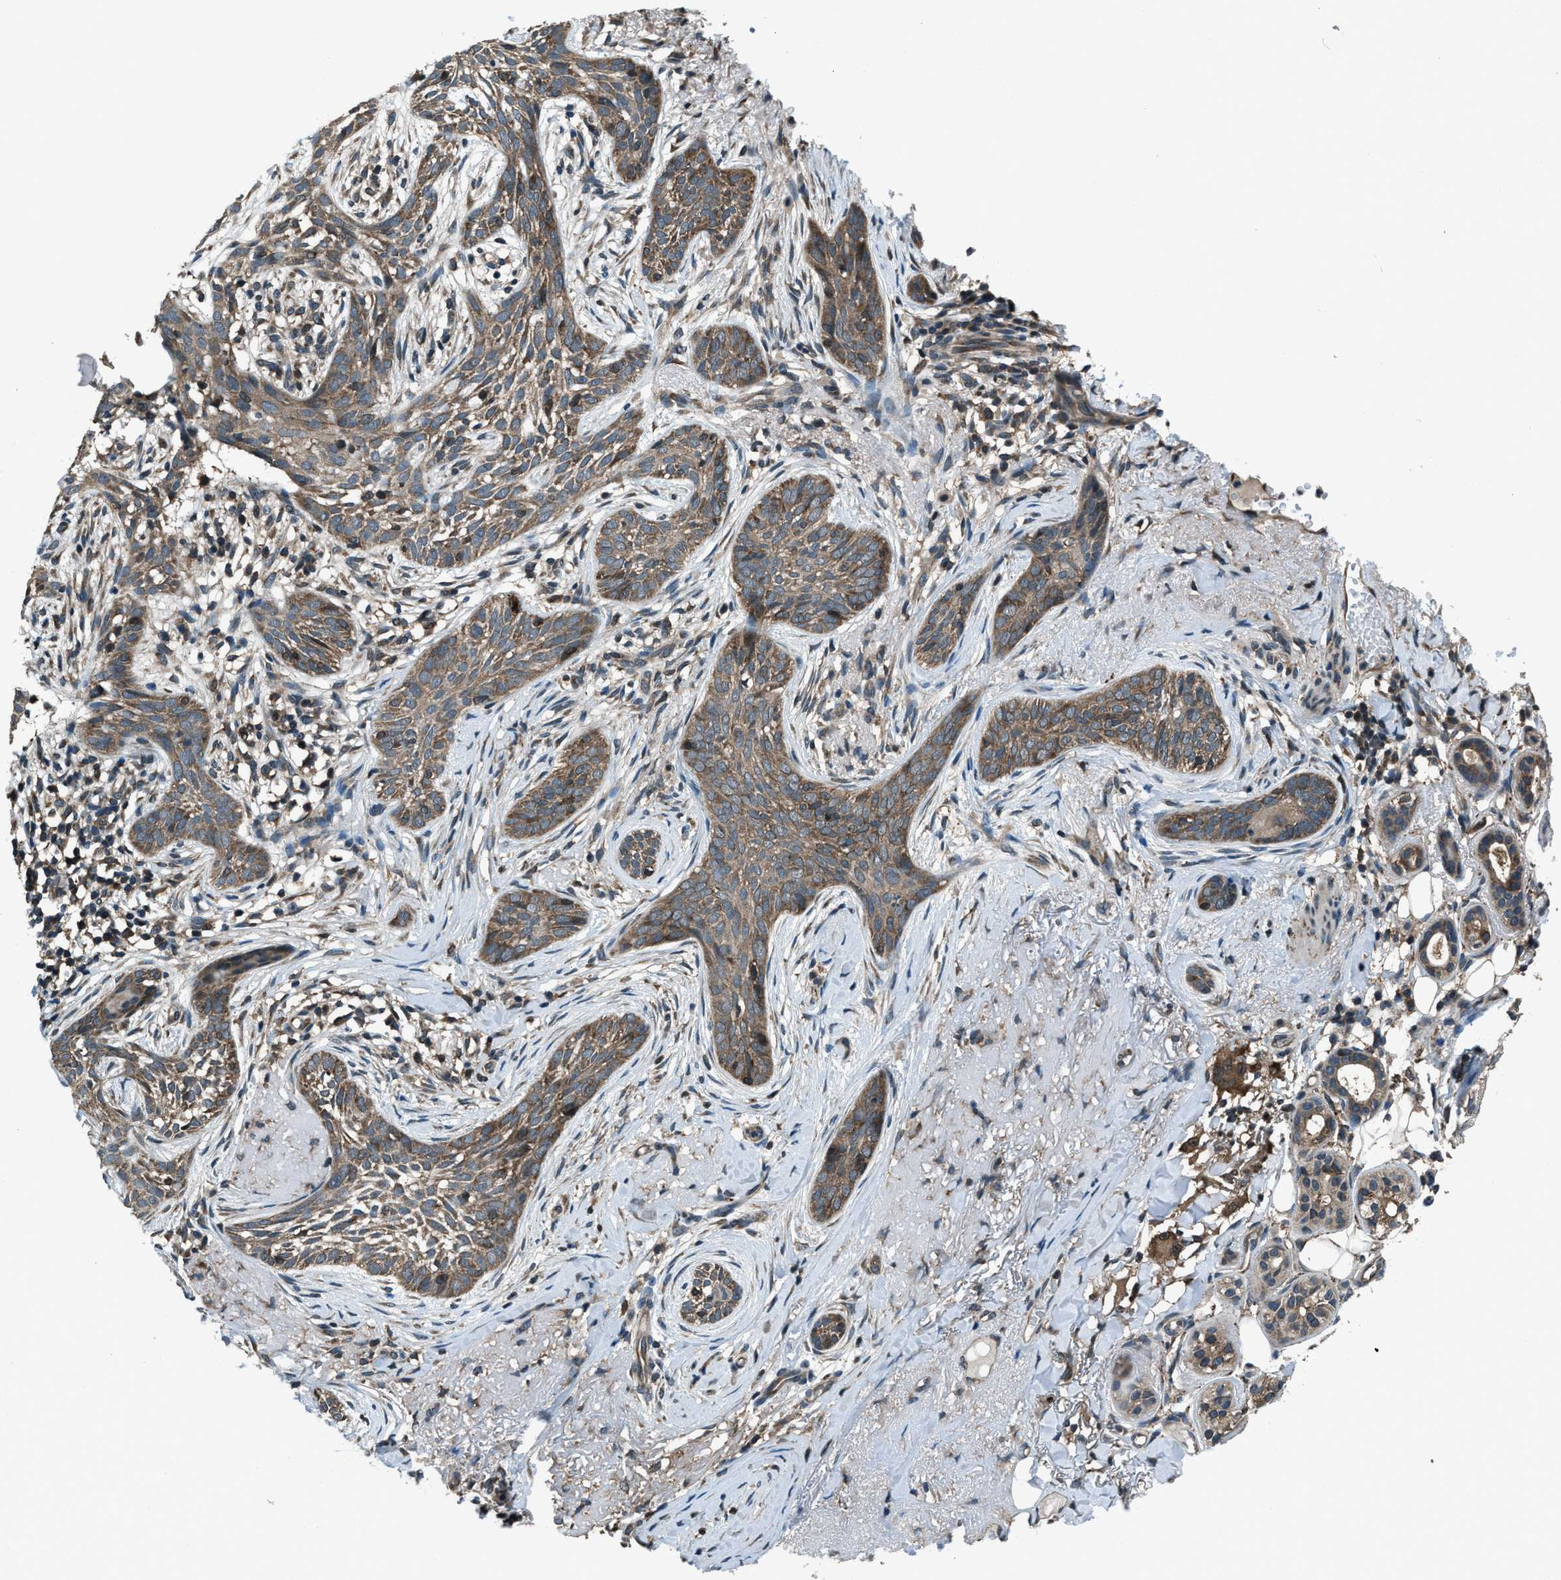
{"staining": {"intensity": "weak", "quantity": ">75%", "location": "cytoplasmic/membranous"}, "tissue": "skin cancer", "cell_type": "Tumor cells", "image_type": "cancer", "snomed": [{"axis": "morphology", "description": "Basal cell carcinoma"}, {"axis": "topography", "description": "Skin"}], "caption": "Protein expression analysis of human basal cell carcinoma (skin) reveals weak cytoplasmic/membranous staining in approximately >75% of tumor cells.", "gene": "TRIM4", "patient": {"sex": "female", "age": 88}}